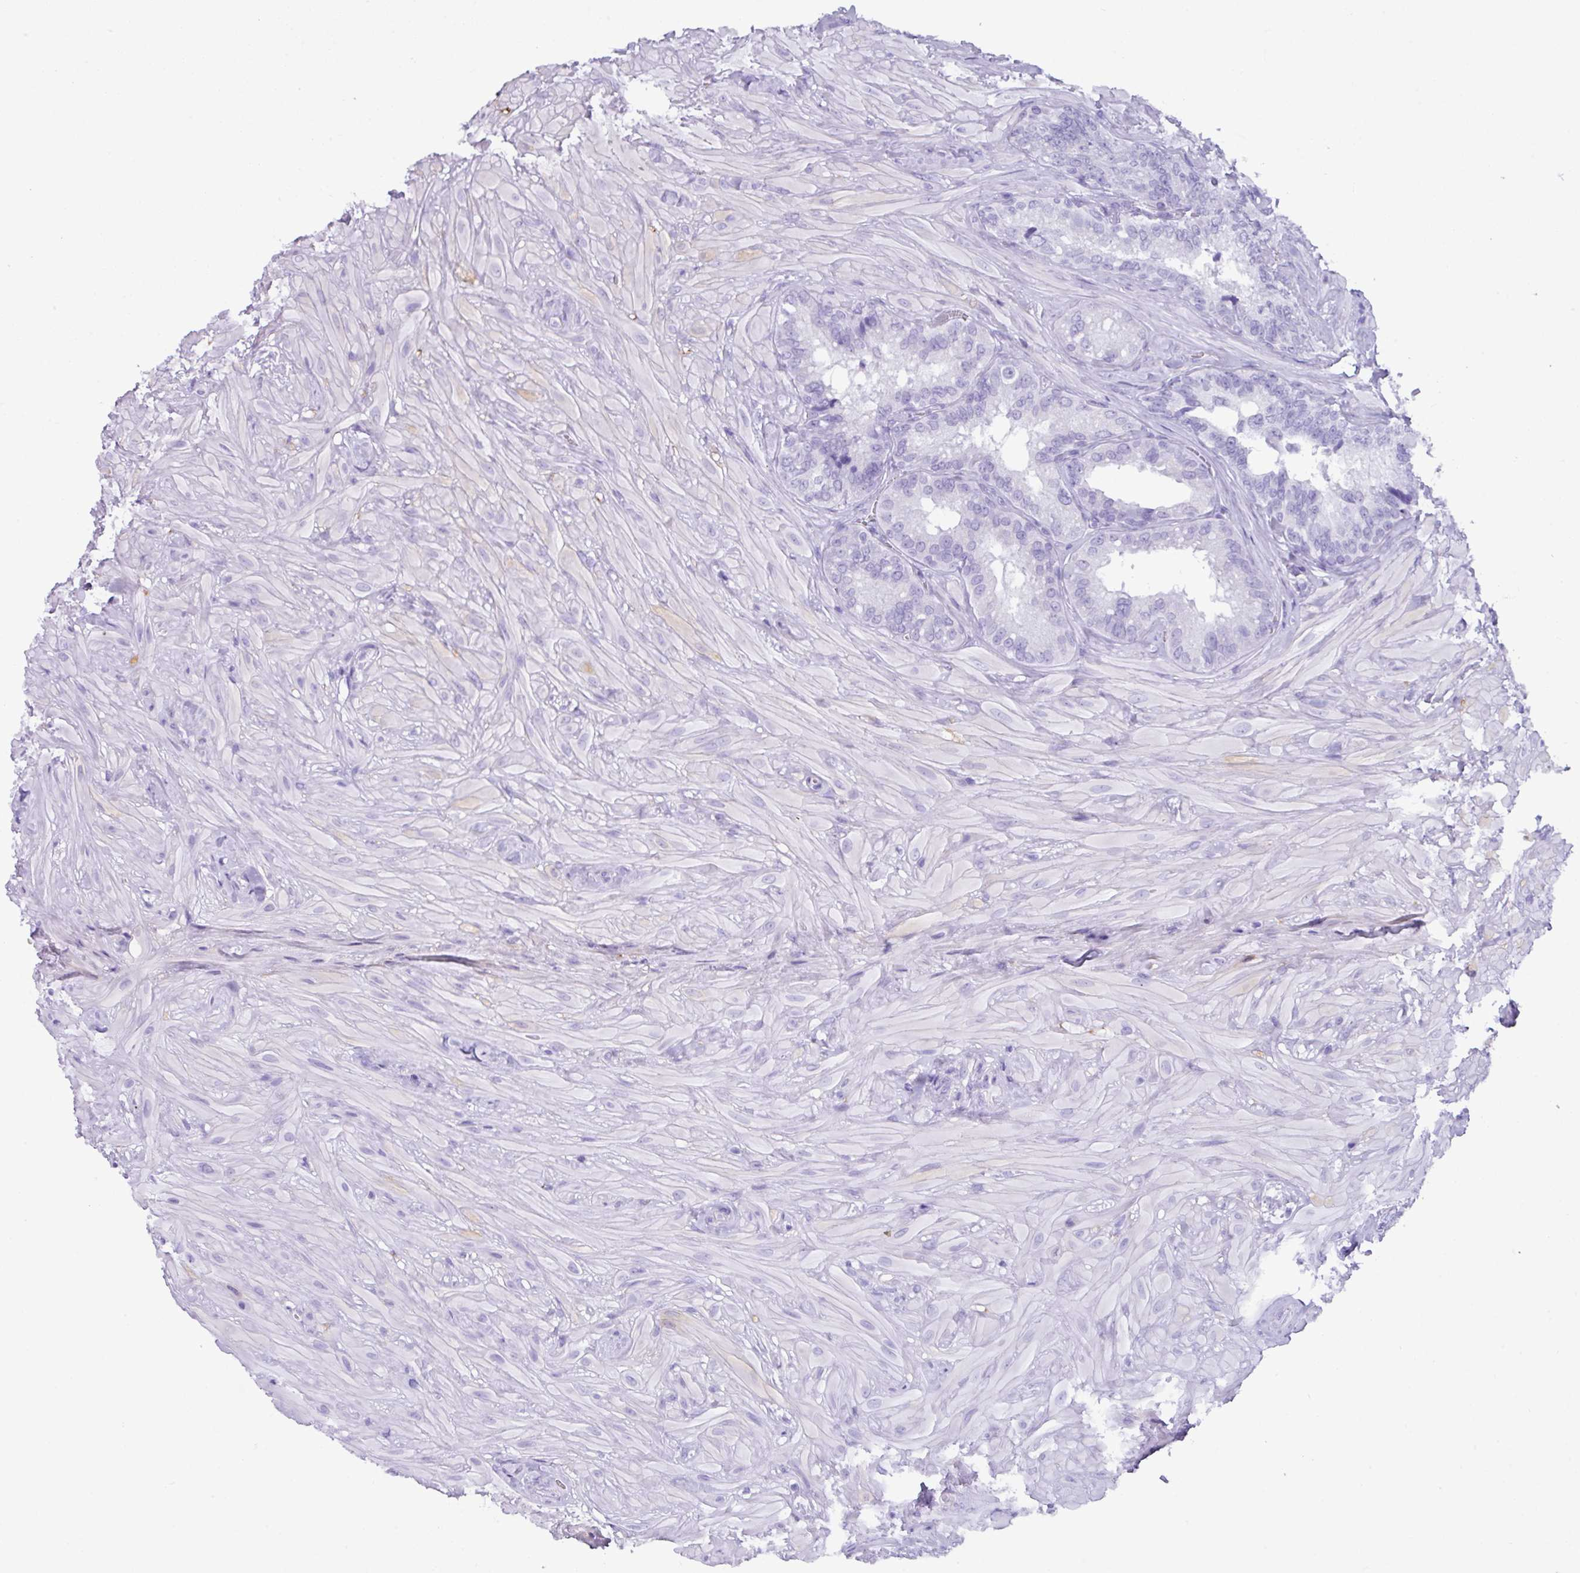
{"staining": {"intensity": "negative", "quantity": "none", "location": "none"}, "tissue": "seminal vesicle", "cell_type": "Glandular cells", "image_type": "normal", "snomed": [{"axis": "morphology", "description": "Normal tissue, NOS"}, {"axis": "topography", "description": "Seminal veicle"}], "caption": "Protein analysis of normal seminal vesicle demonstrates no significant staining in glandular cells. Nuclei are stained in blue.", "gene": "ZNF524", "patient": {"sex": "male", "age": 60}}